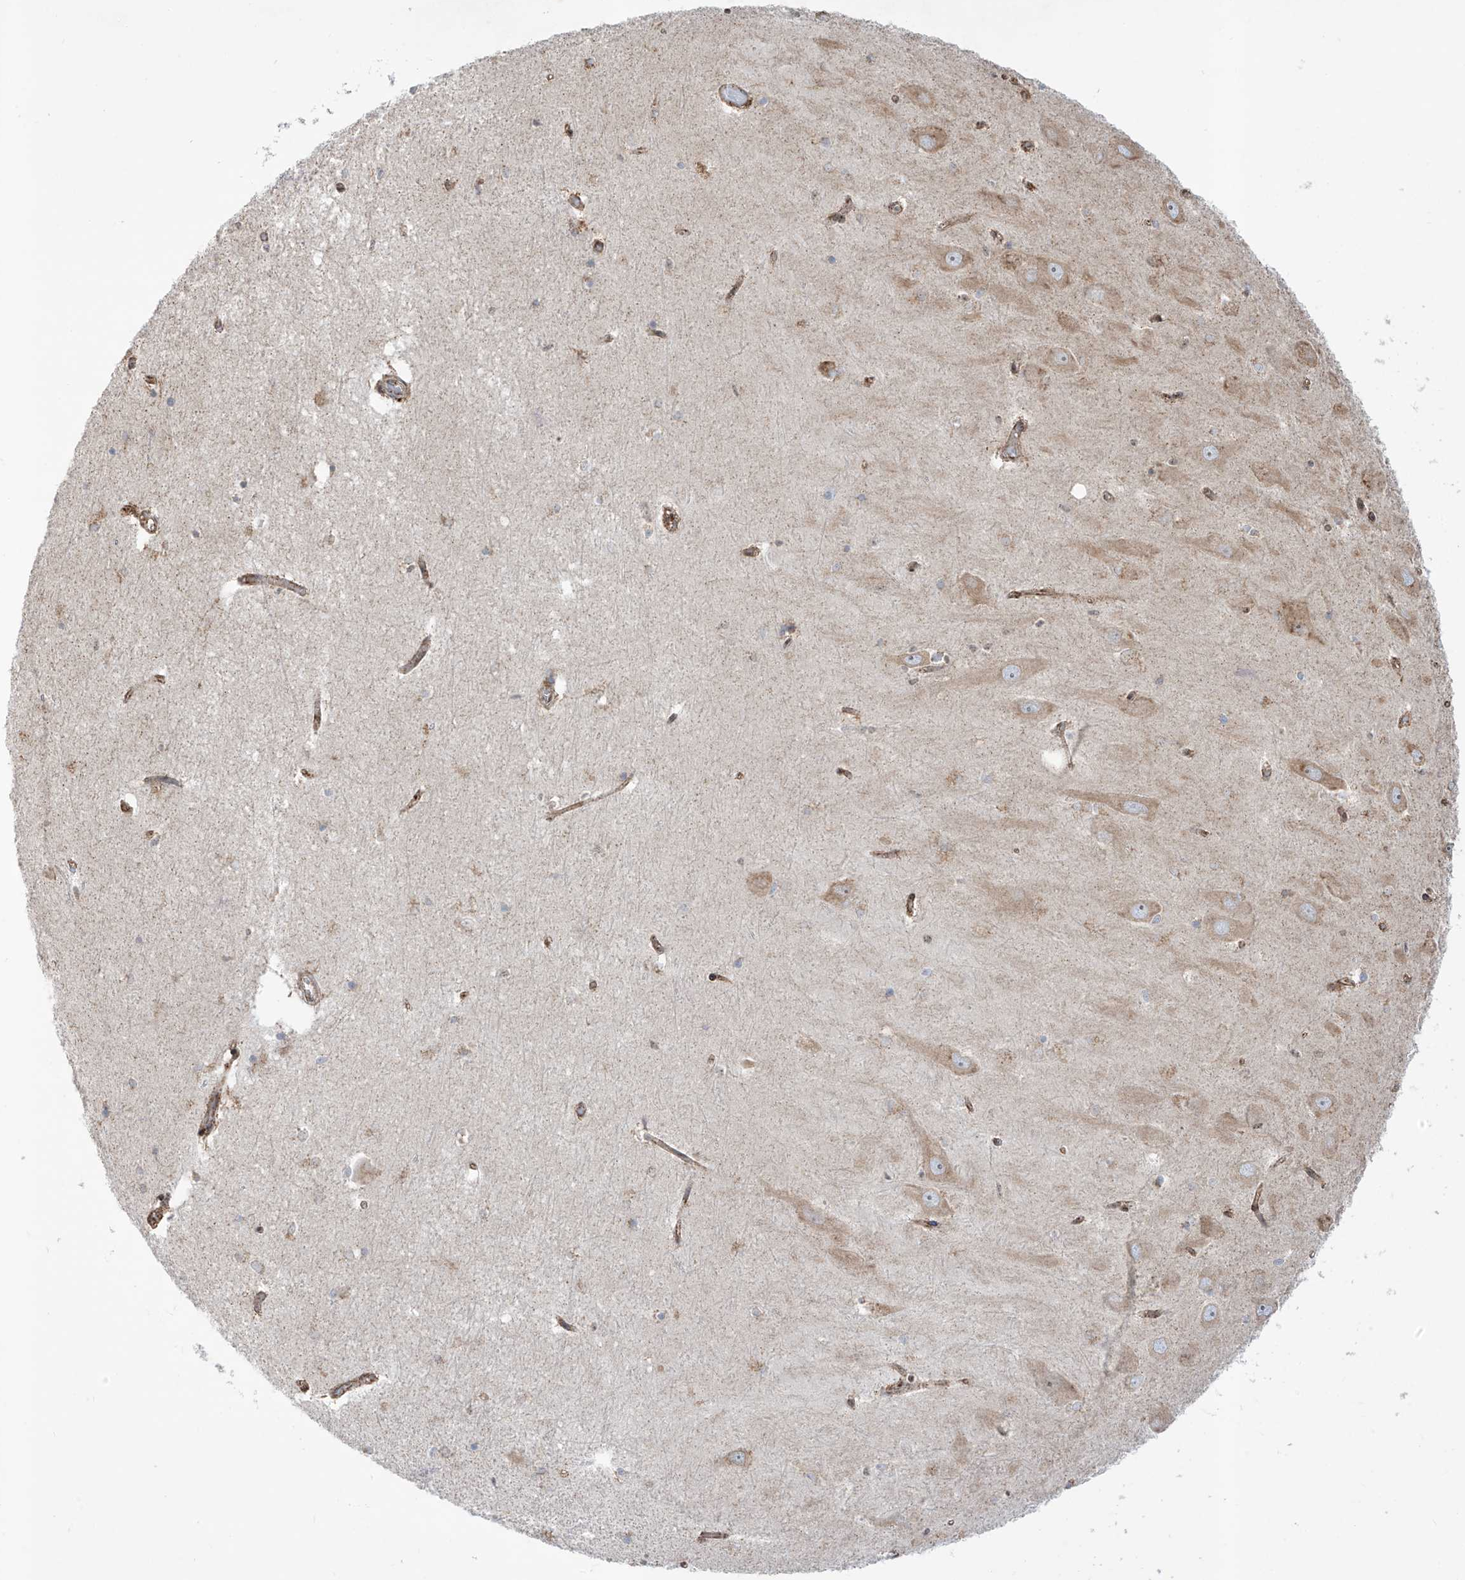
{"staining": {"intensity": "weak", "quantity": "<25%", "location": "cytoplasmic/membranous"}, "tissue": "hippocampus", "cell_type": "Glial cells", "image_type": "normal", "snomed": [{"axis": "morphology", "description": "Normal tissue, NOS"}, {"axis": "topography", "description": "Hippocampus"}], "caption": "DAB (3,3'-diaminobenzidine) immunohistochemical staining of normal human hippocampus reveals no significant positivity in glial cells. (DAB IHC with hematoxylin counter stain).", "gene": "ZBTB8A", "patient": {"sex": "male", "age": 45}}